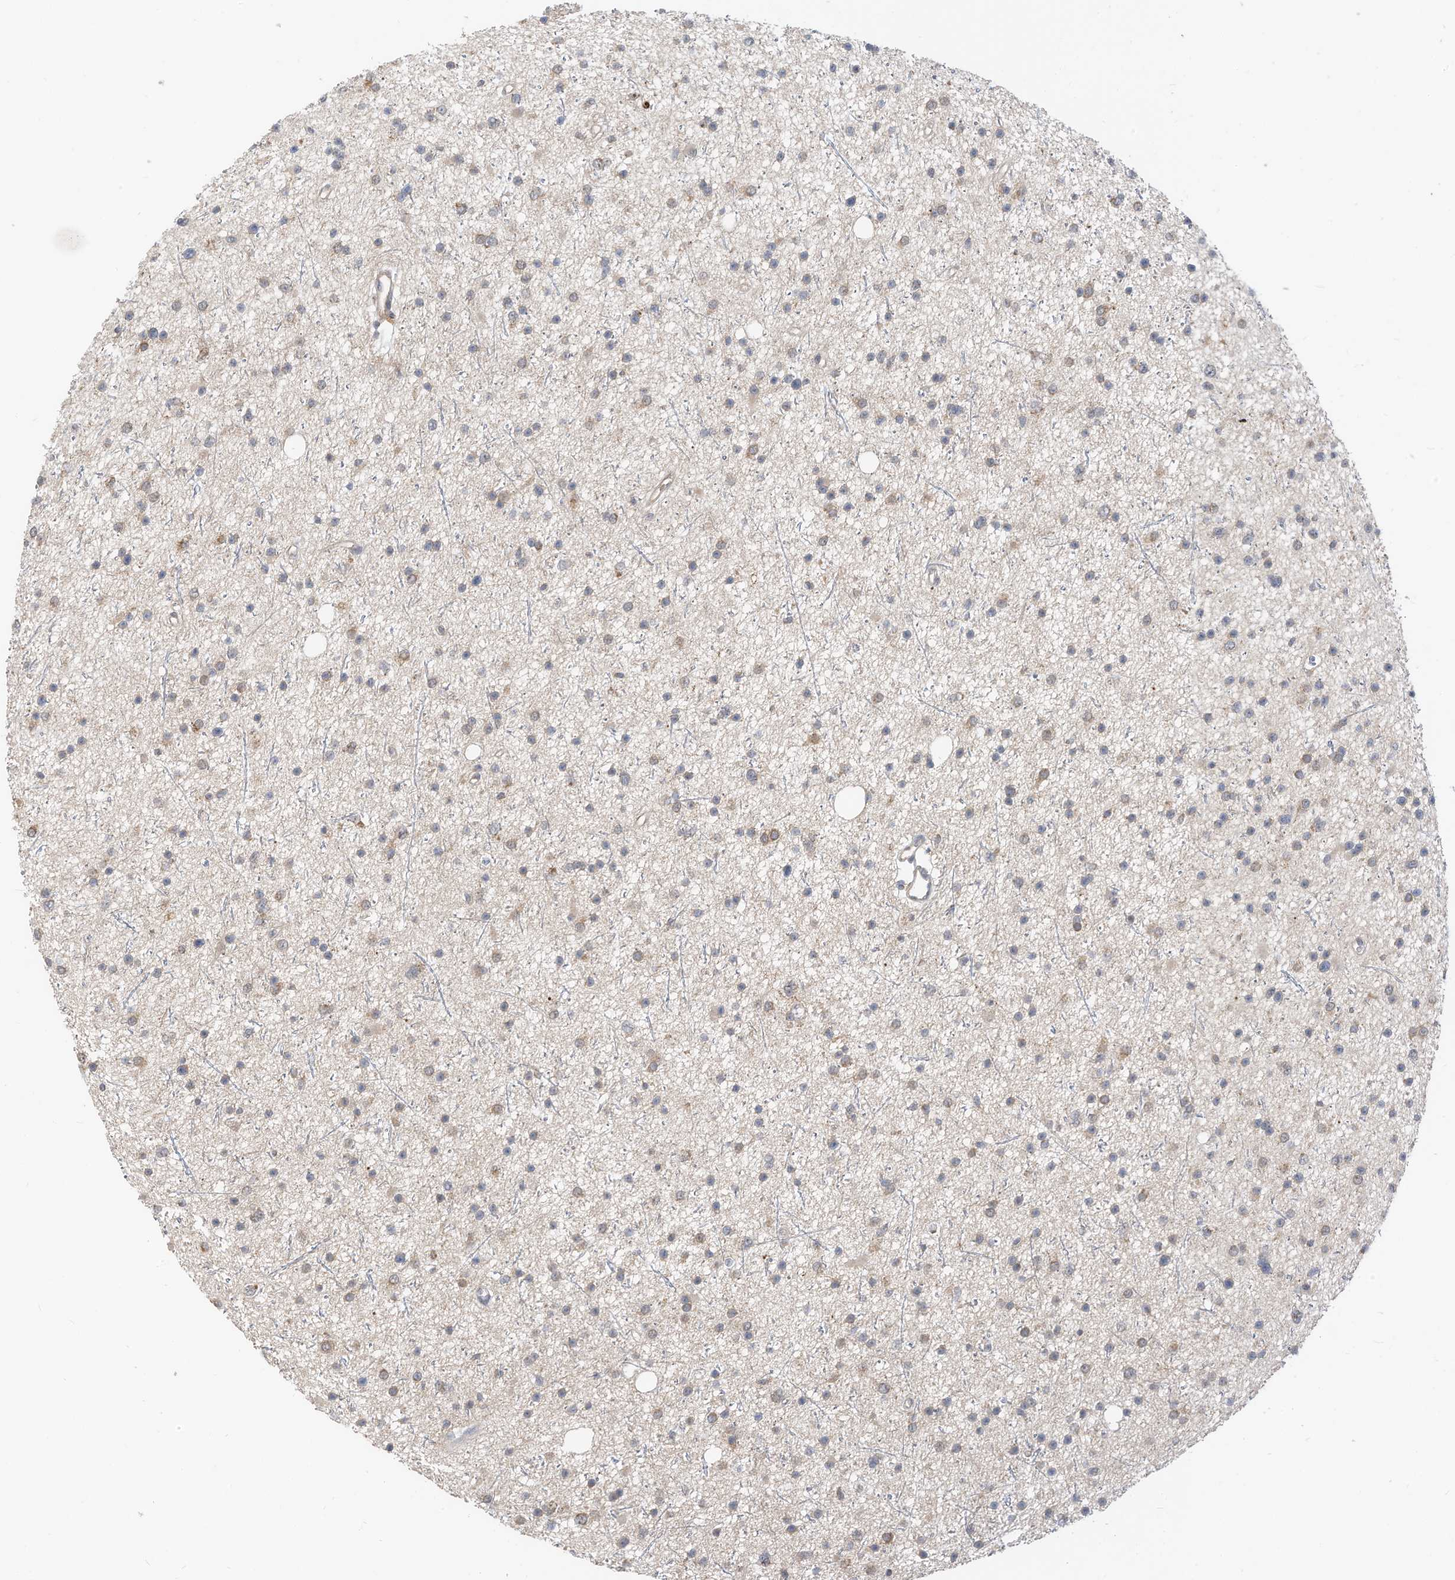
{"staining": {"intensity": "moderate", "quantity": "<25%", "location": "cytoplasmic/membranous"}, "tissue": "glioma", "cell_type": "Tumor cells", "image_type": "cancer", "snomed": [{"axis": "morphology", "description": "Glioma, malignant, Low grade"}, {"axis": "topography", "description": "Cerebral cortex"}], "caption": "Tumor cells reveal low levels of moderate cytoplasmic/membranous expression in about <25% of cells in human glioma.", "gene": "METTL6", "patient": {"sex": "female", "age": 39}}